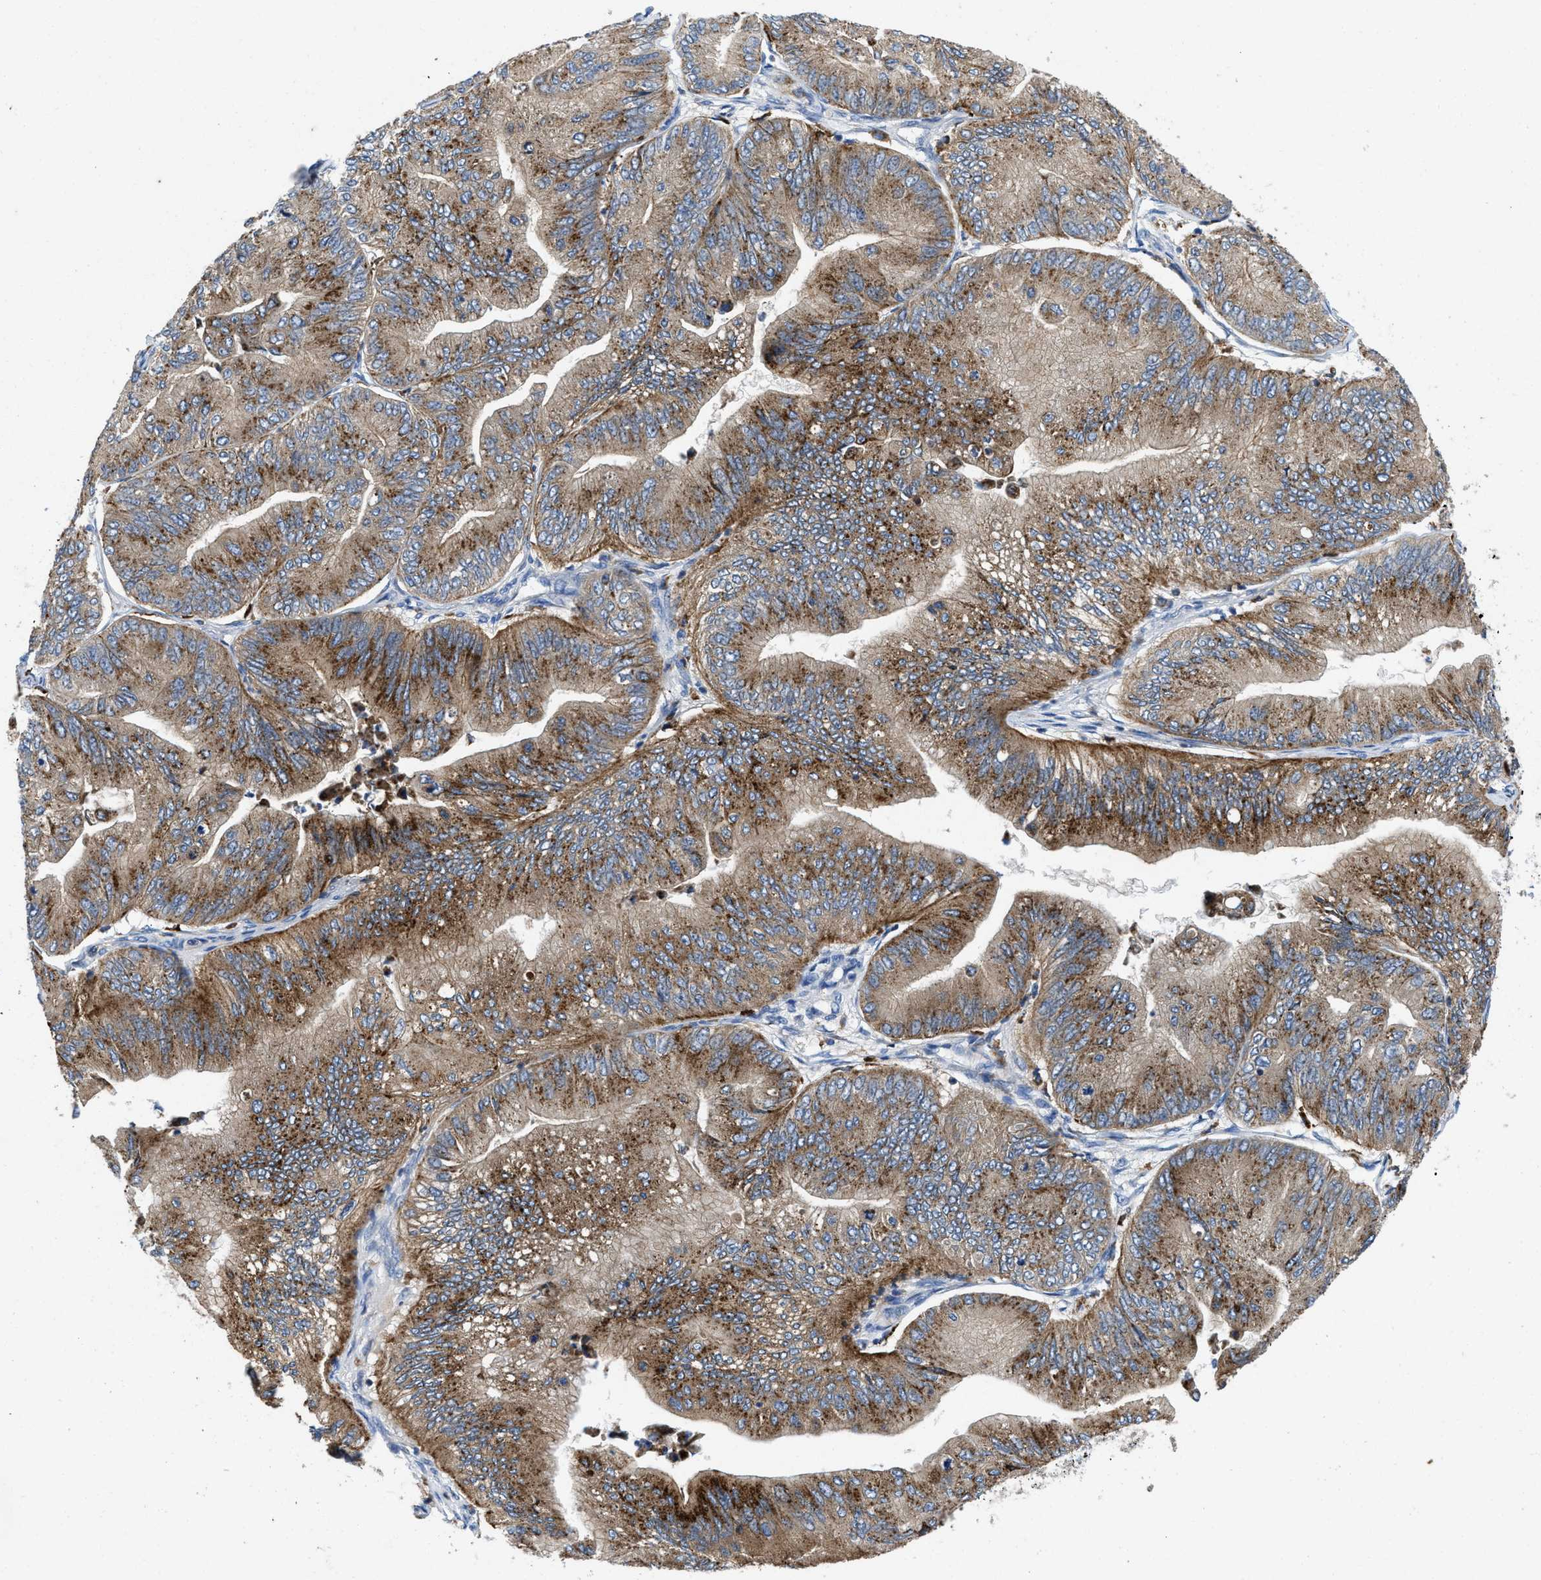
{"staining": {"intensity": "moderate", "quantity": ">75%", "location": "cytoplasmic/membranous"}, "tissue": "ovarian cancer", "cell_type": "Tumor cells", "image_type": "cancer", "snomed": [{"axis": "morphology", "description": "Cystadenocarcinoma, mucinous, NOS"}, {"axis": "topography", "description": "Ovary"}], "caption": "Human ovarian mucinous cystadenocarcinoma stained for a protein (brown) shows moderate cytoplasmic/membranous positive staining in approximately >75% of tumor cells.", "gene": "ENPP4", "patient": {"sex": "female", "age": 61}}